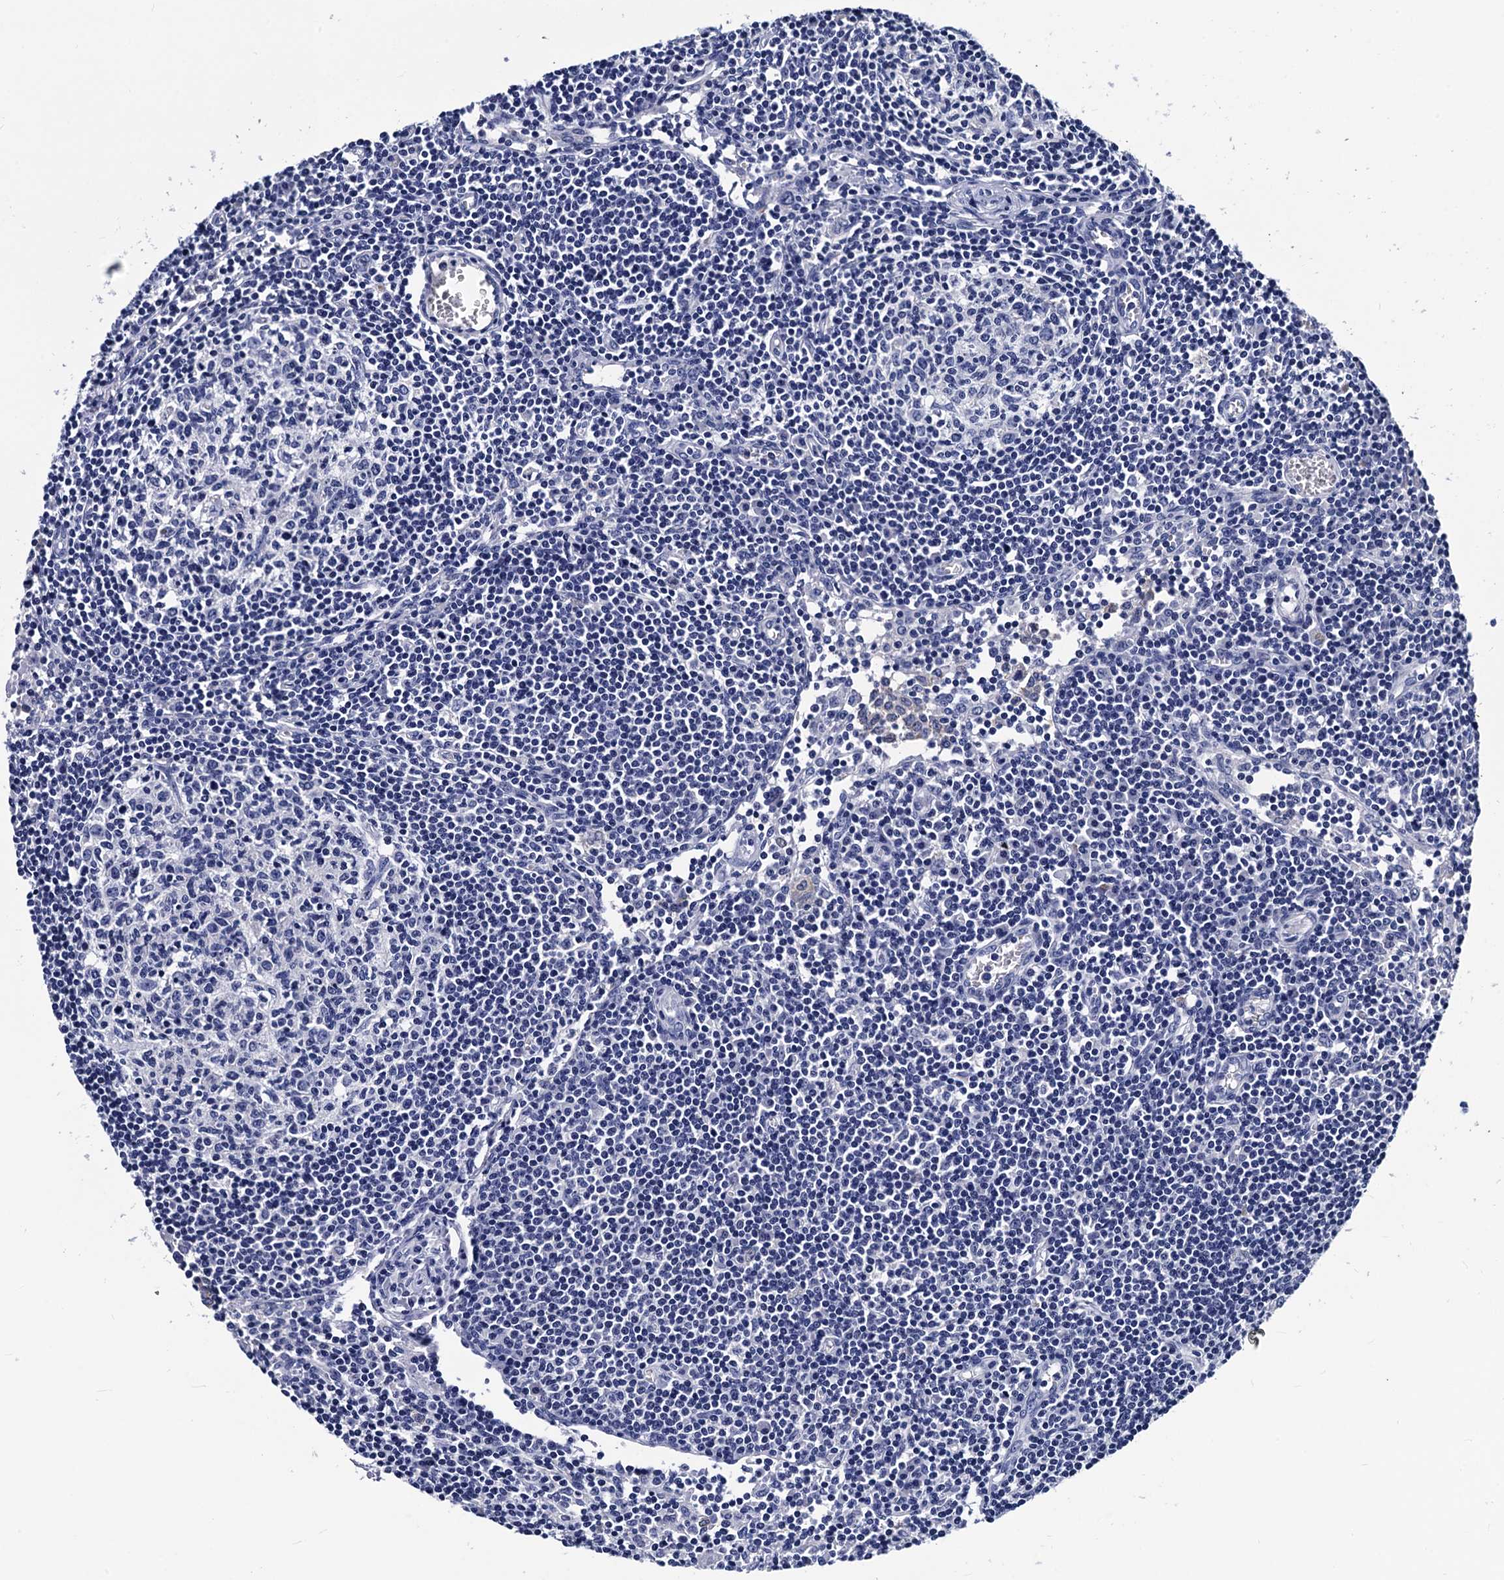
{"staining": {"intensity": "negative", "quantity": "none", "location": "none"}, "tissue": "lymph node", "cell_type": "Germinal center cells", "image_type": "normal", "snomed": [{"axis": "morphology", "description": "Normal tissue, NOS"}, {"axis": "topography", "description": "Lymph node"}], "caption": "Immunohistochemical staining of unremarkable human lymph node demonstrates no significant staining in germinal center cells.", "gene": "LRRC30", "patient": {"sex": "female", "age": 55}}